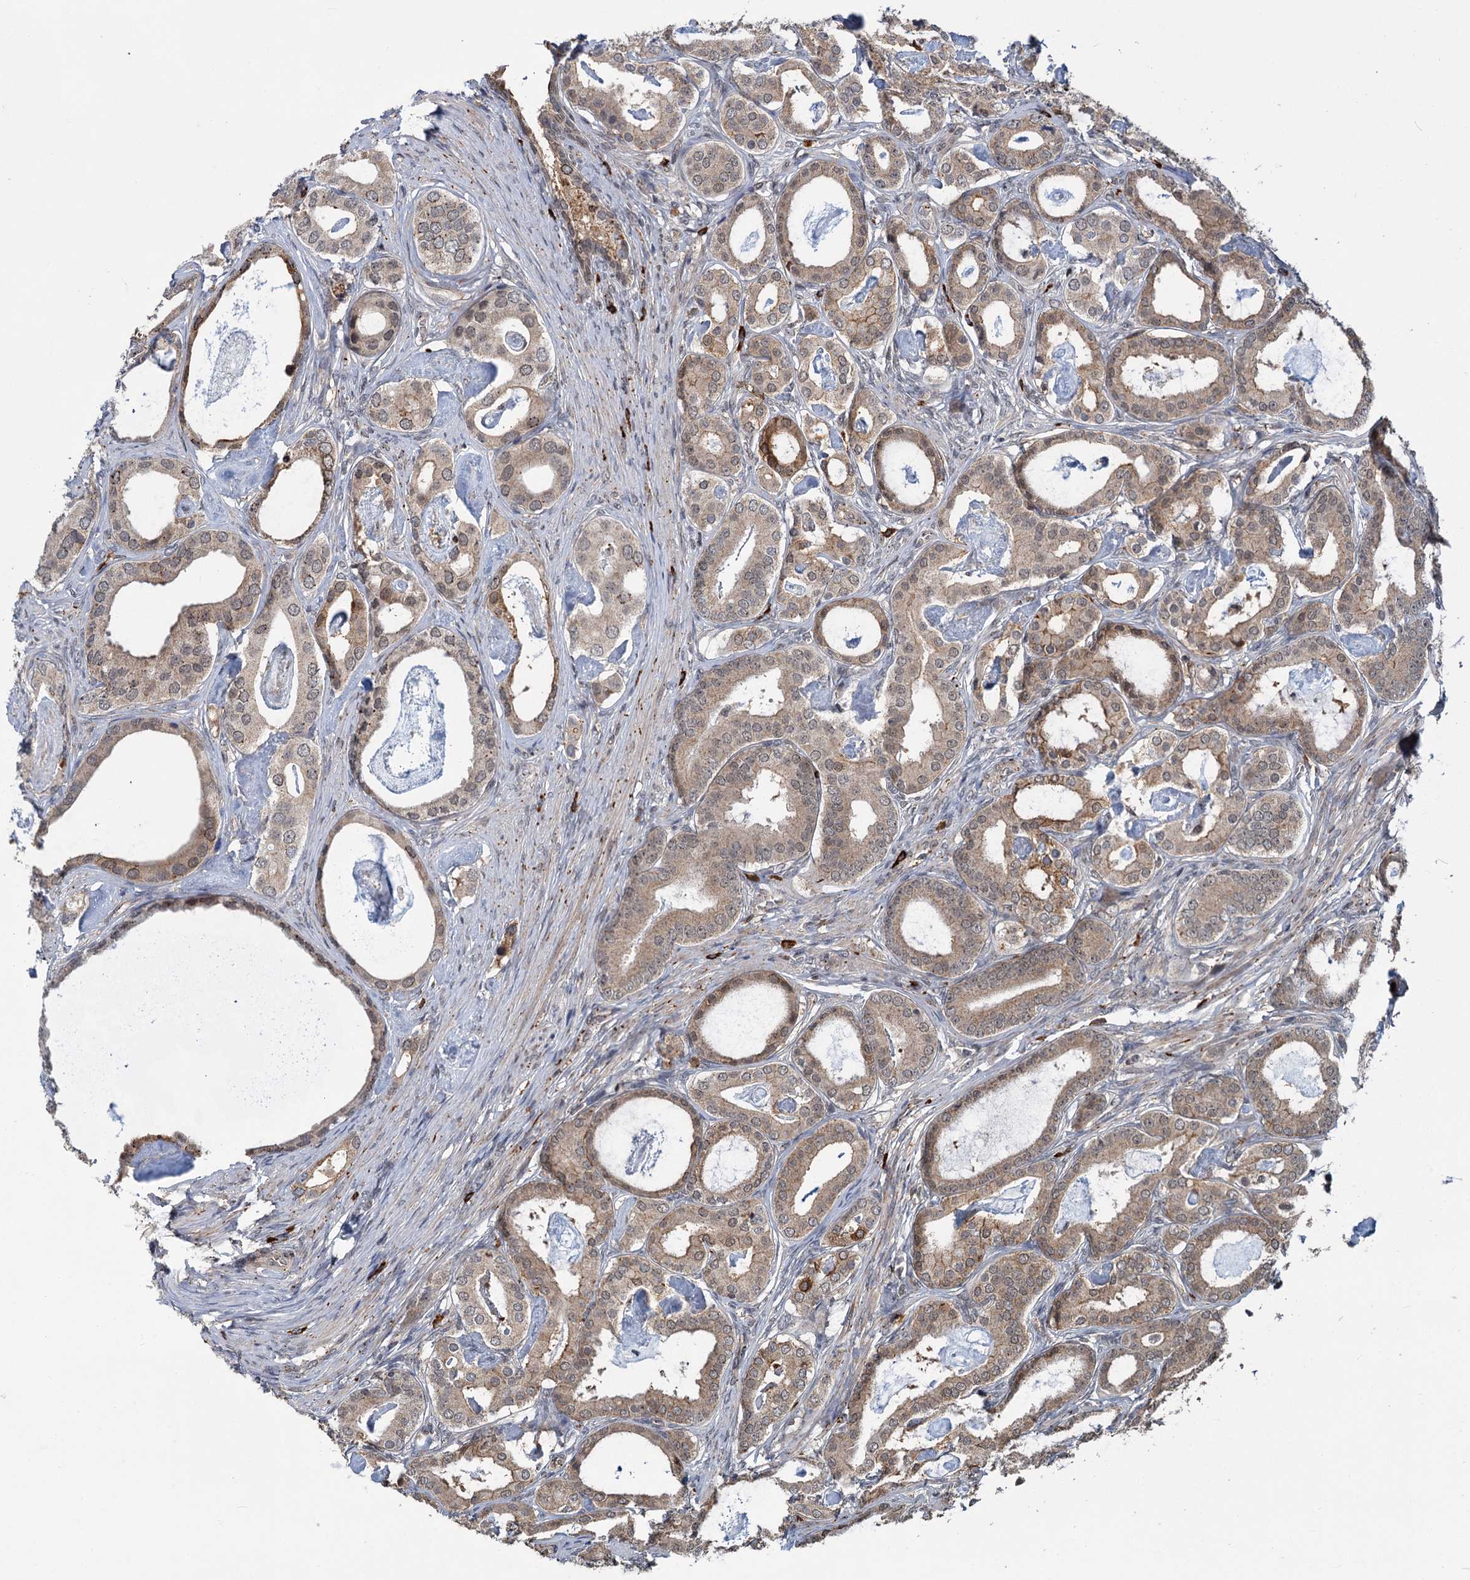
{"staining": {"intensity": "moderate", "quantity": "25%-75%", "location": "cytoplasmic/membranous,nuclear"}, "tissue": "prostate cancer", "cell_type": "Tumor cells", "image_type": "cancer", "snomed": [{"axis": "morphology", "description": "Adenocarcinoma, Low grade"}, {"axis": "topography", "description": "Prostate"}], "caption": "Prostate cancer (adenocarcinoma (low-grade)) stained for a protein (brown) reveals moderate cytoplasmic/membranous and nuclear positive positivity in about 25%-75% of tumor cells.", "gene": "KANSL2", "patient": {"sex": "male", "age": 71}}